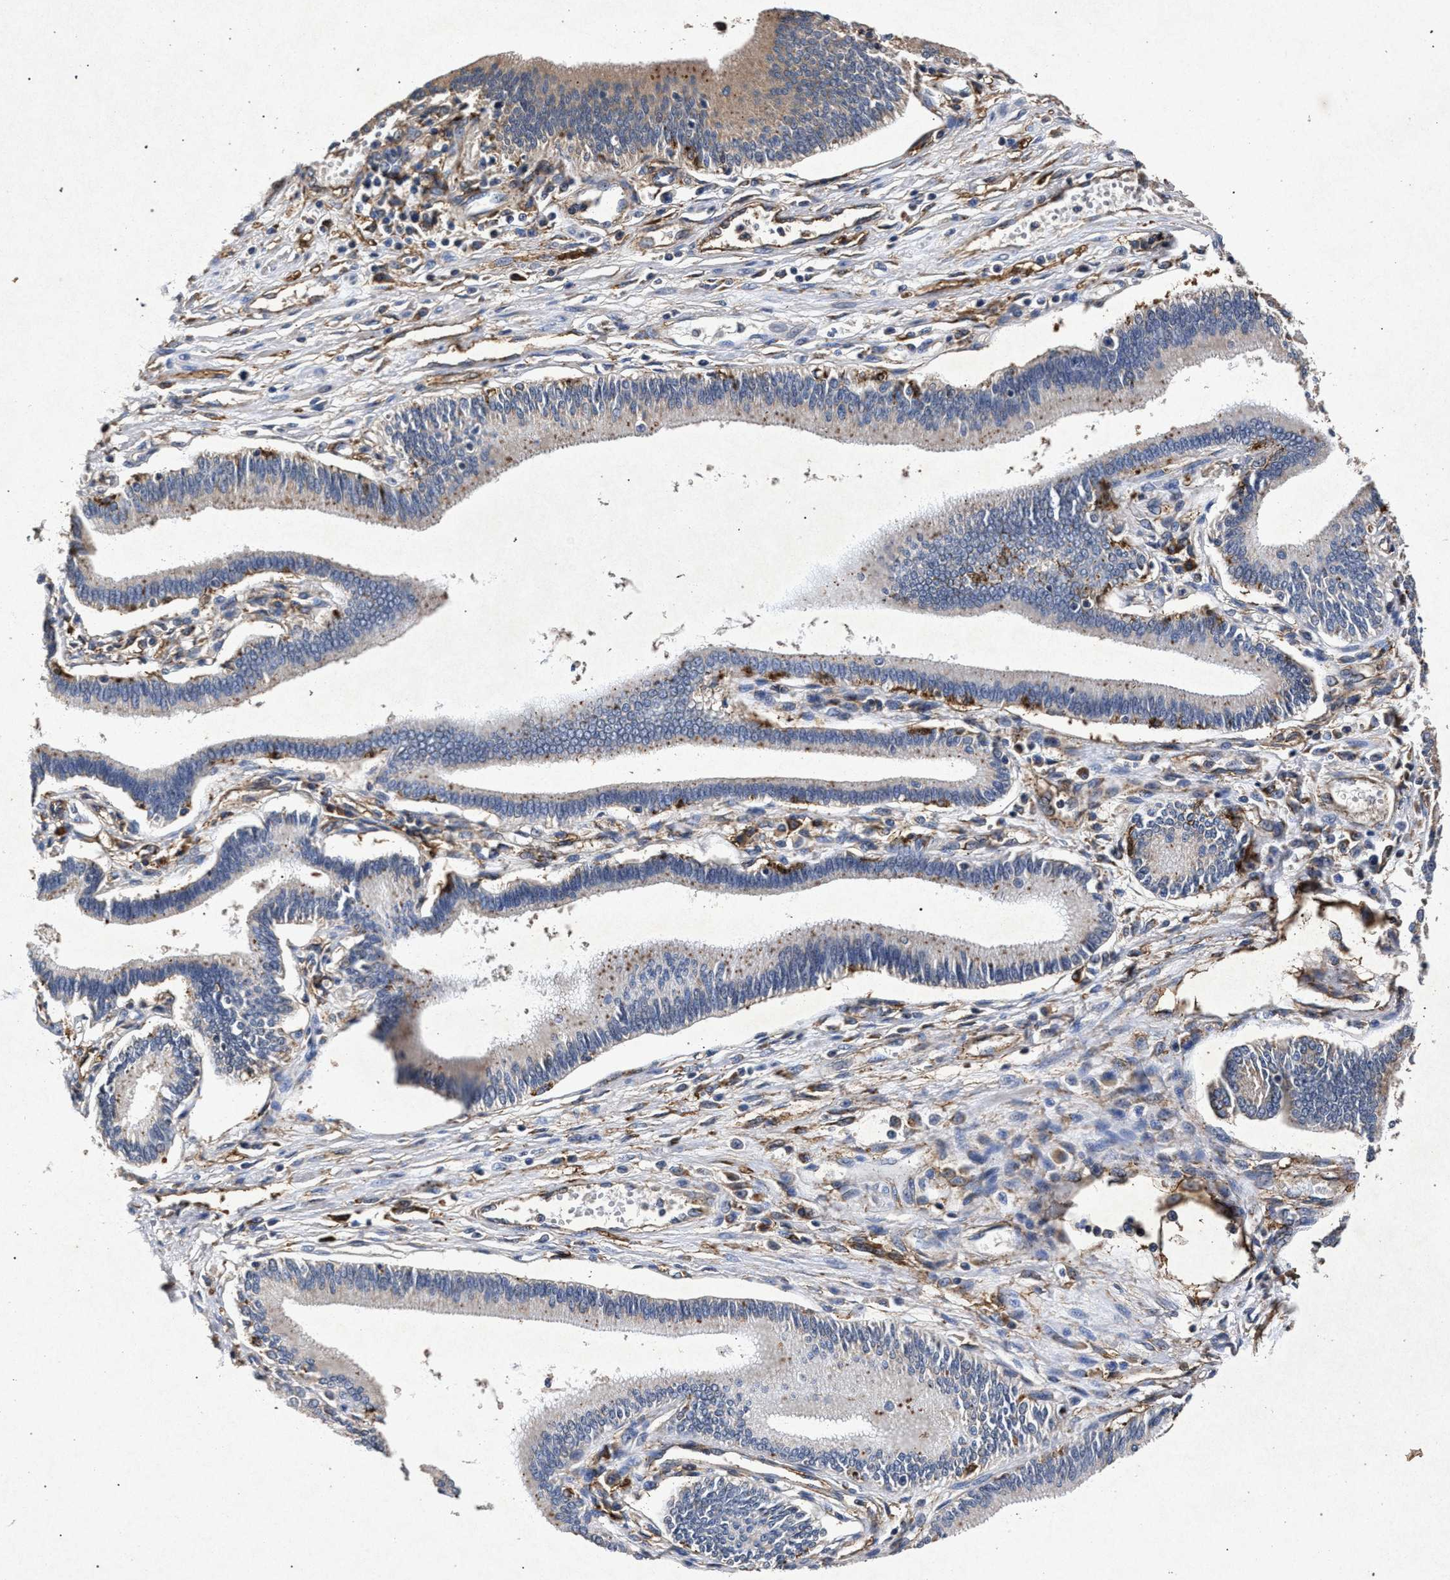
{"staining": {"intensity": "weak", "quantity": "25%-75%", "location": "cytoplasmic/membranous"}, "tissue": "pancreatic cancer", "cell_type": "Tumor cells", "image_type": "cancer", "snomed": [{"axis": "morphology", "description": "Adenocarcinoma, NOS"}, {"axis": "topography", "description": "Pancreas"}], "caption": "Immunohistochemistry (IHC) of adenocarcinoma (pancreatic) exhibits low levels of weak cytoplasmic/membranous staining in about 25%-75% of tumor cells.", "gene": "MARCKS", "patient": {"sex": "male", "age": 56}}